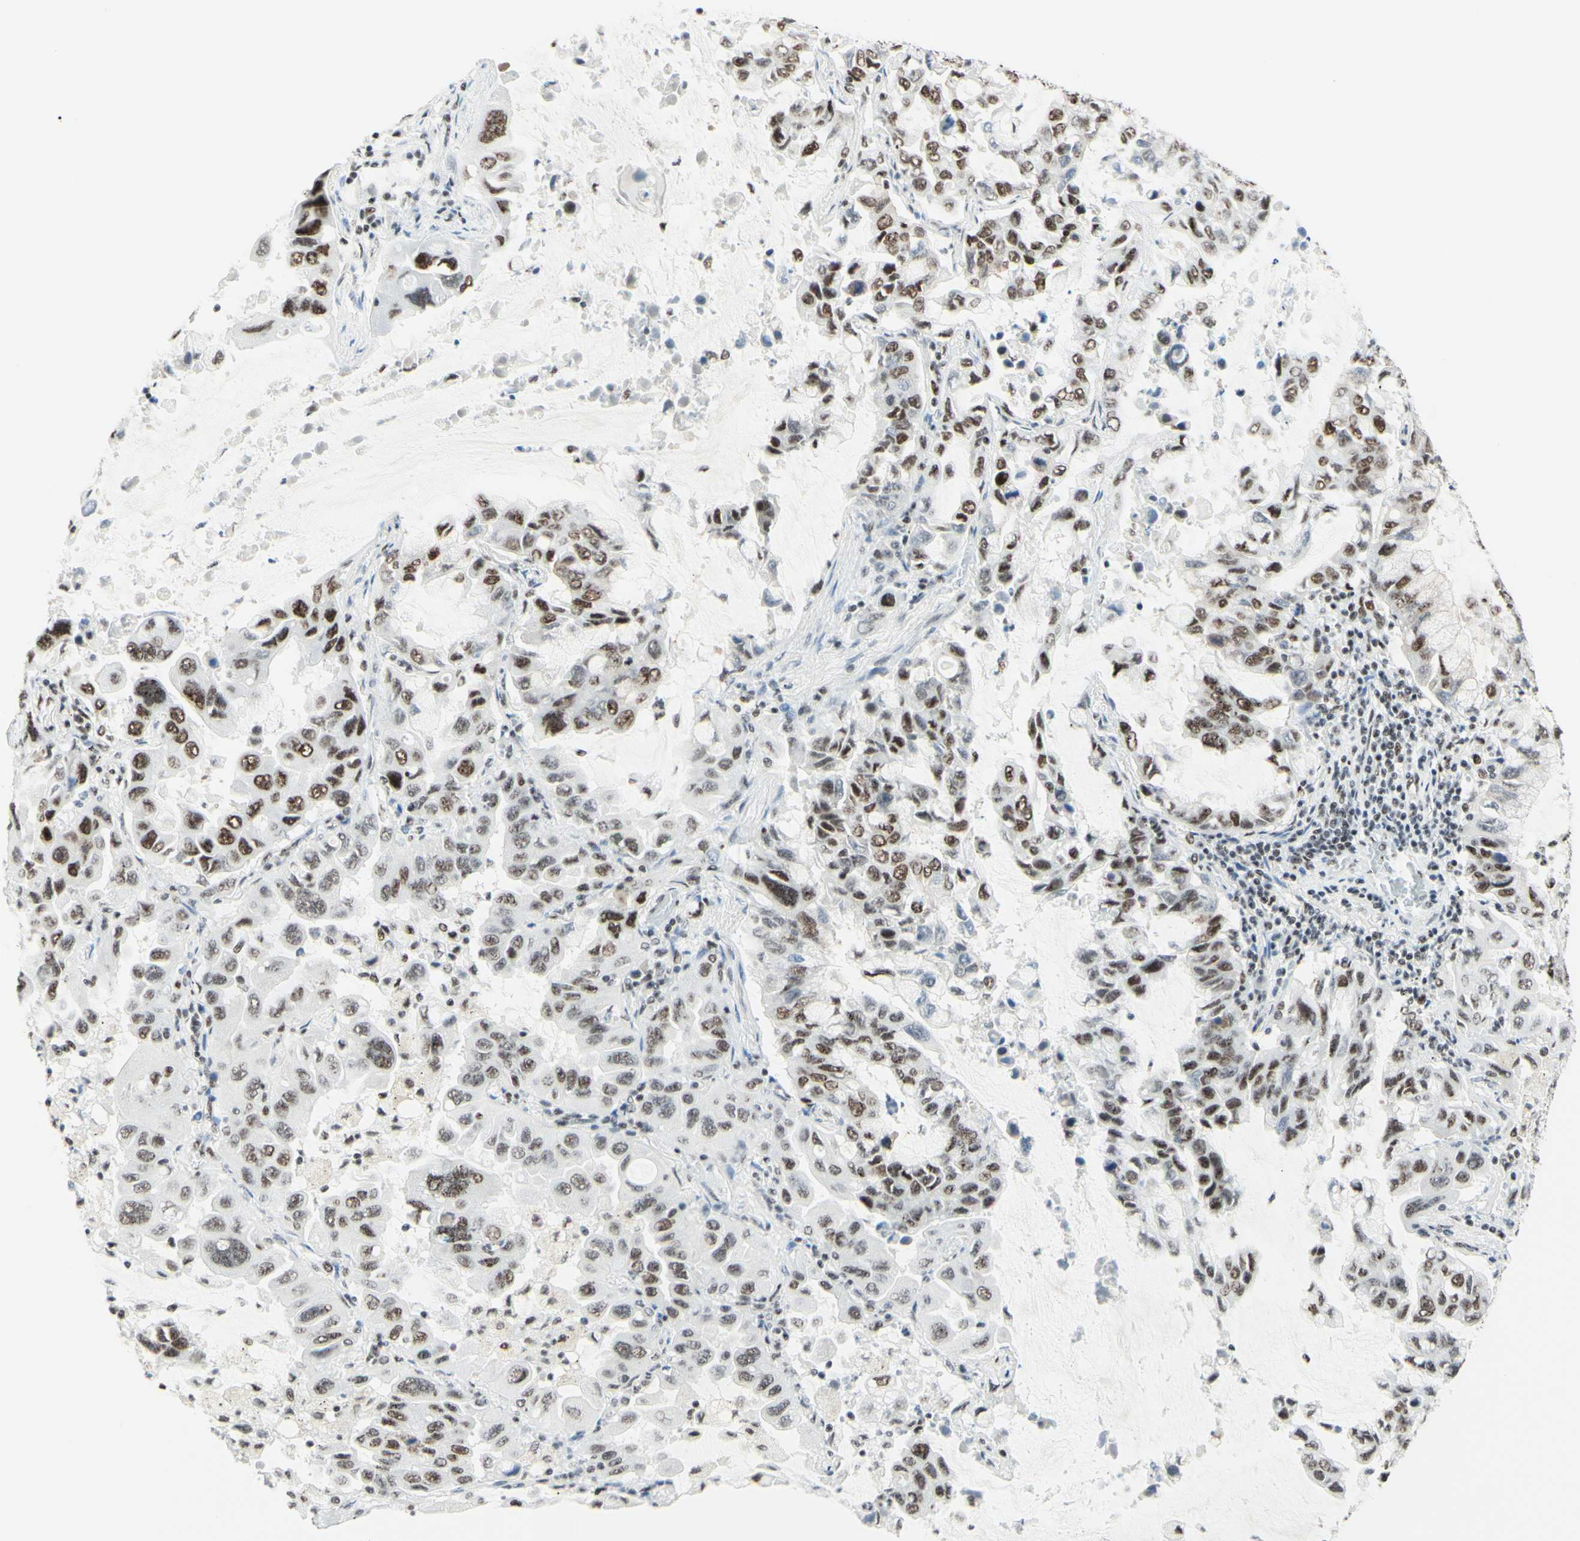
{"staining": {"intensity": "moderate", "quantity": "25%-75%", "location": "nuclear"}, "tissue": "lung cancer", "cell_type": "Tumor cells", "image_type": "cancer", "snomed": [{"axis": "morphology", "description": "Adenocarcinoma, NOS"}, {"axis": "topography", "description": "Lung"}], "caption": "IHC staining of lung cancer (adenocarcinoma), which shows medium levels of moderate nuclear positivity in approximately 25%-75% of tumor cells indicating moderate nuclear protein expression. The staining was performed using DAB (3,3'-diaminobenzidine) (brown) for protein detection and nuclei were counterstained in hematoxylin (blue).", "gene": "WTAP", "patient": {"sex": "male", "age": 64}}